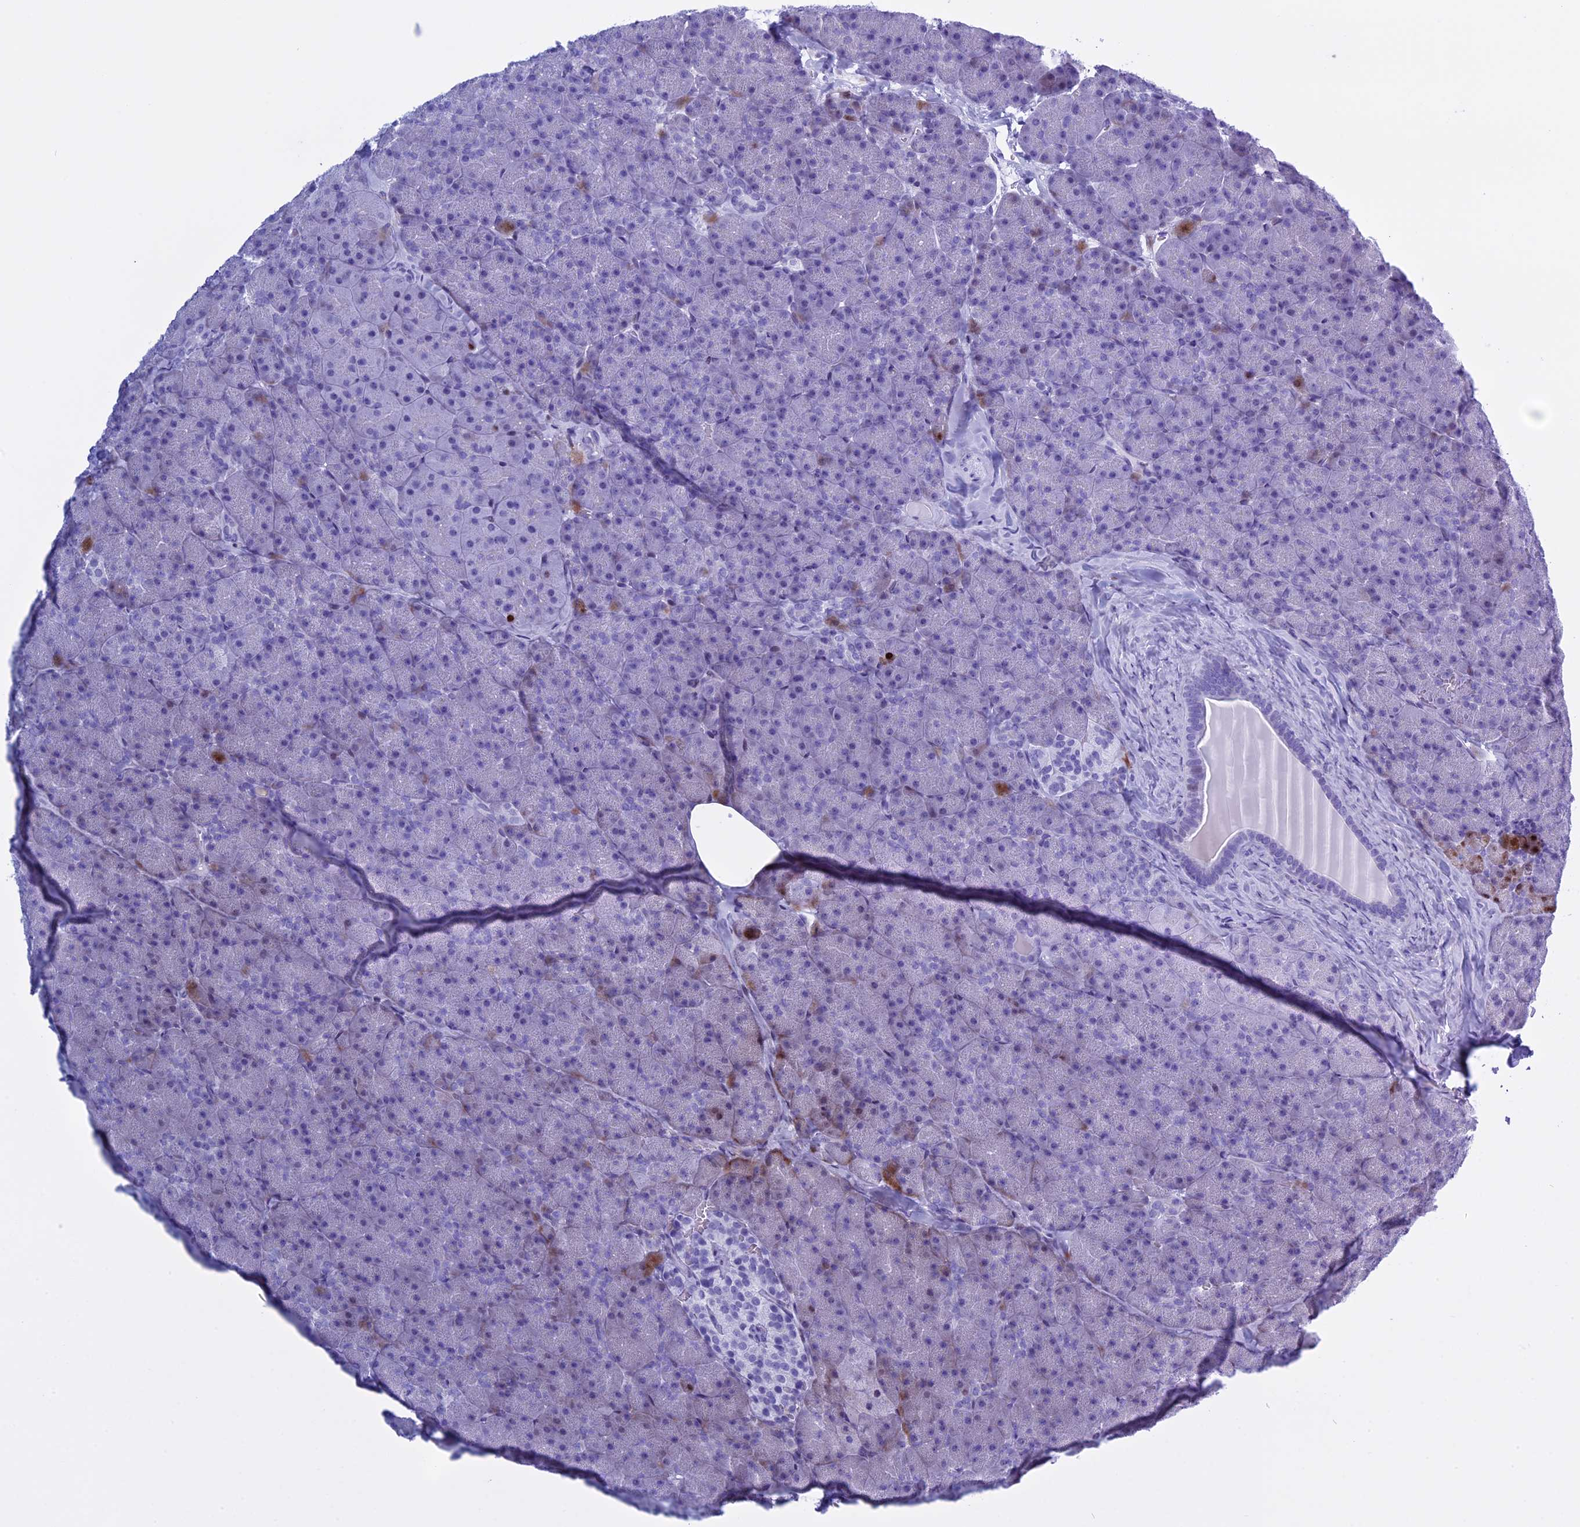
{"staining": {"intensity": "strong", "quantity": "<25%", "location": "nuclear"}, "tissue": "pancreas", "cell_type": "Exocrine glandular cells", "image_type": "normal", "snomed": [{"axis": "morphology", "description": "Normal tissue, NOS"}, {"axis": "topography", "description": "Pancreas"}], "caption": "Strong nuclear protein positivity is appreciated in about <25% of exocrine glandular cells in pancreas.", "gene": "KCTD21", "patient": {"sex": "male", "age": 36}}